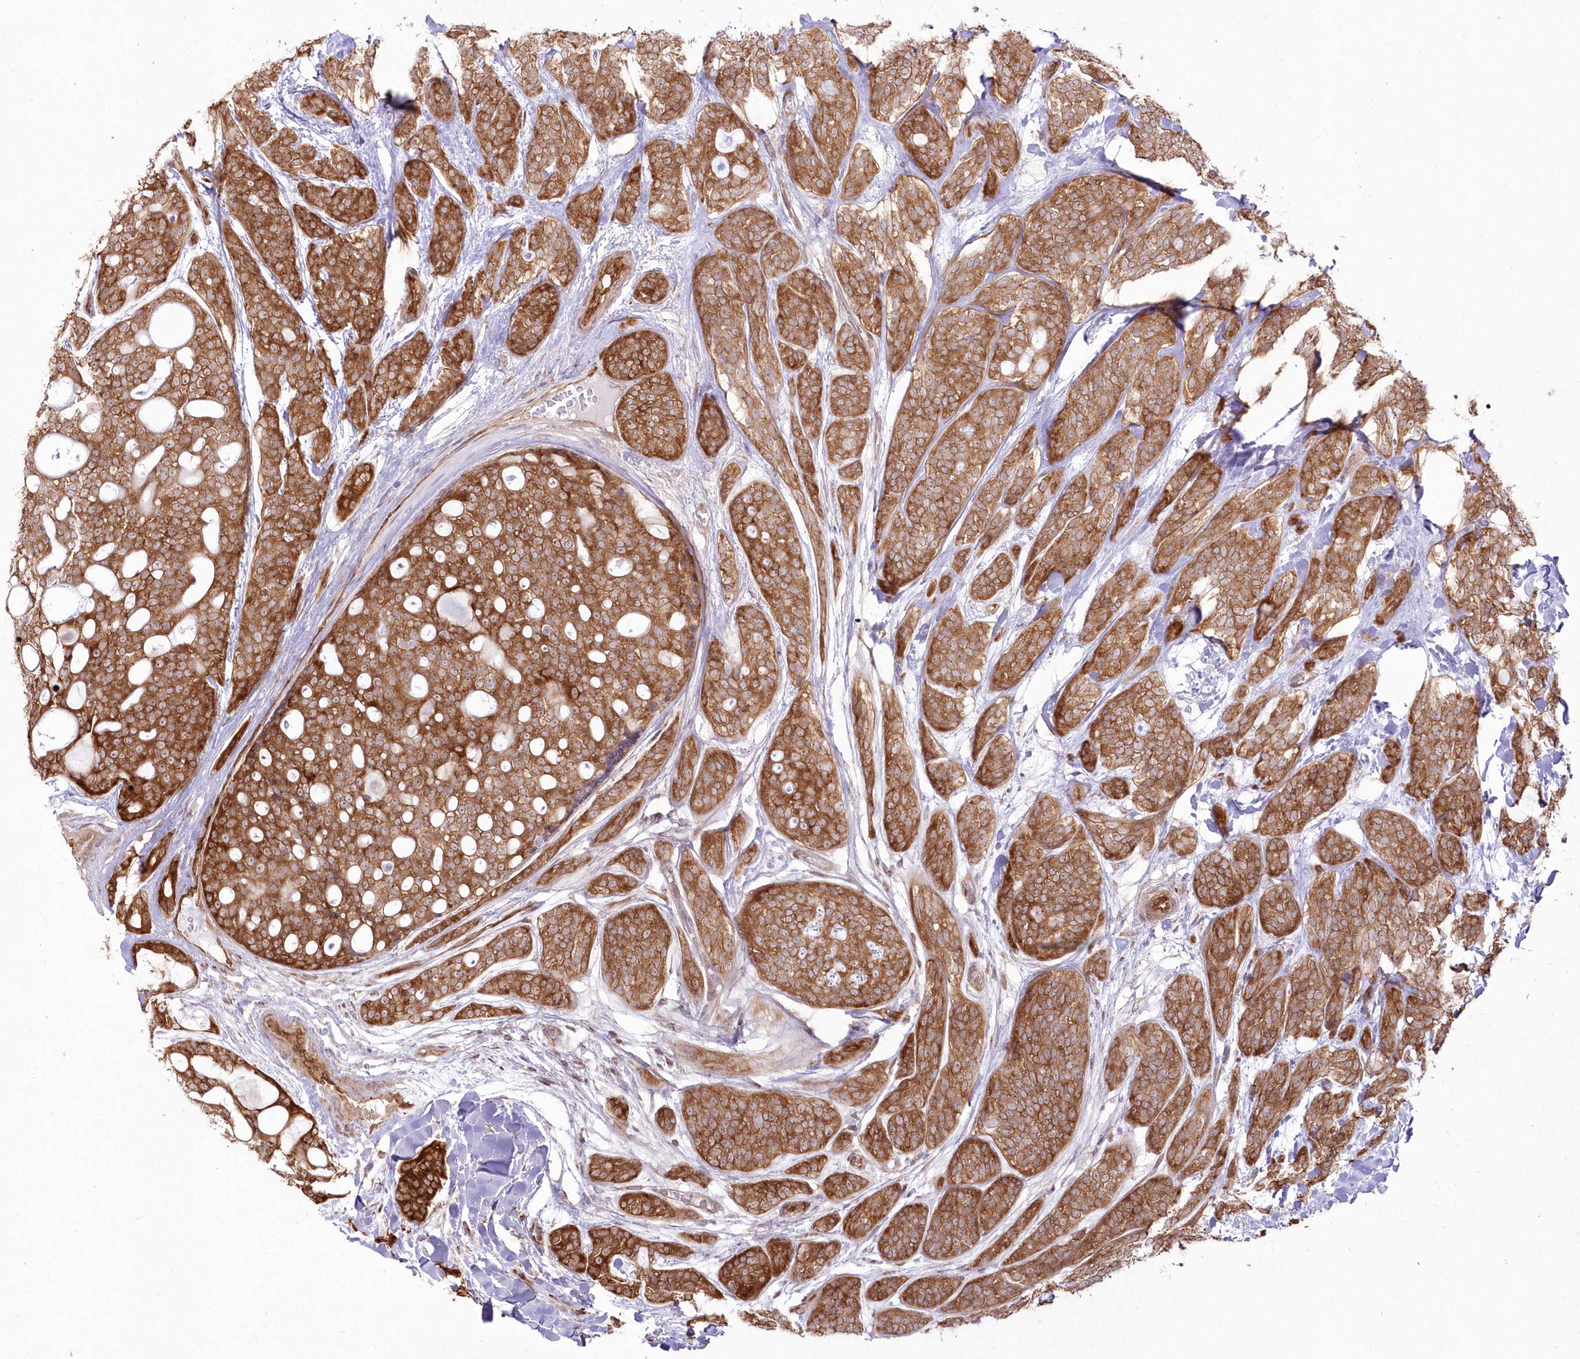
{"staining": {"intensity": "strong", "quantity": ">75%", "location": "cytoplasmic/membranous"}, "tissue": "head and neck cancer", "cell_type": "Tumor cells", "image_type": "cancer", "snomed": [{"axis": "morphology", "description": "Adenocarcinoma, NOS"}, {"axis": "topography", "description": "Head-Neck"}], "caption": "Immunohistochemical staining of head and neck cancer (adenocarcinoma) exhibits high levels of strong cytoplasmic/membranous protein expression in about >75% of tumor cells.", "gene": "SH3PXD2B", "patient": {"sex": "male", "age": 66}}